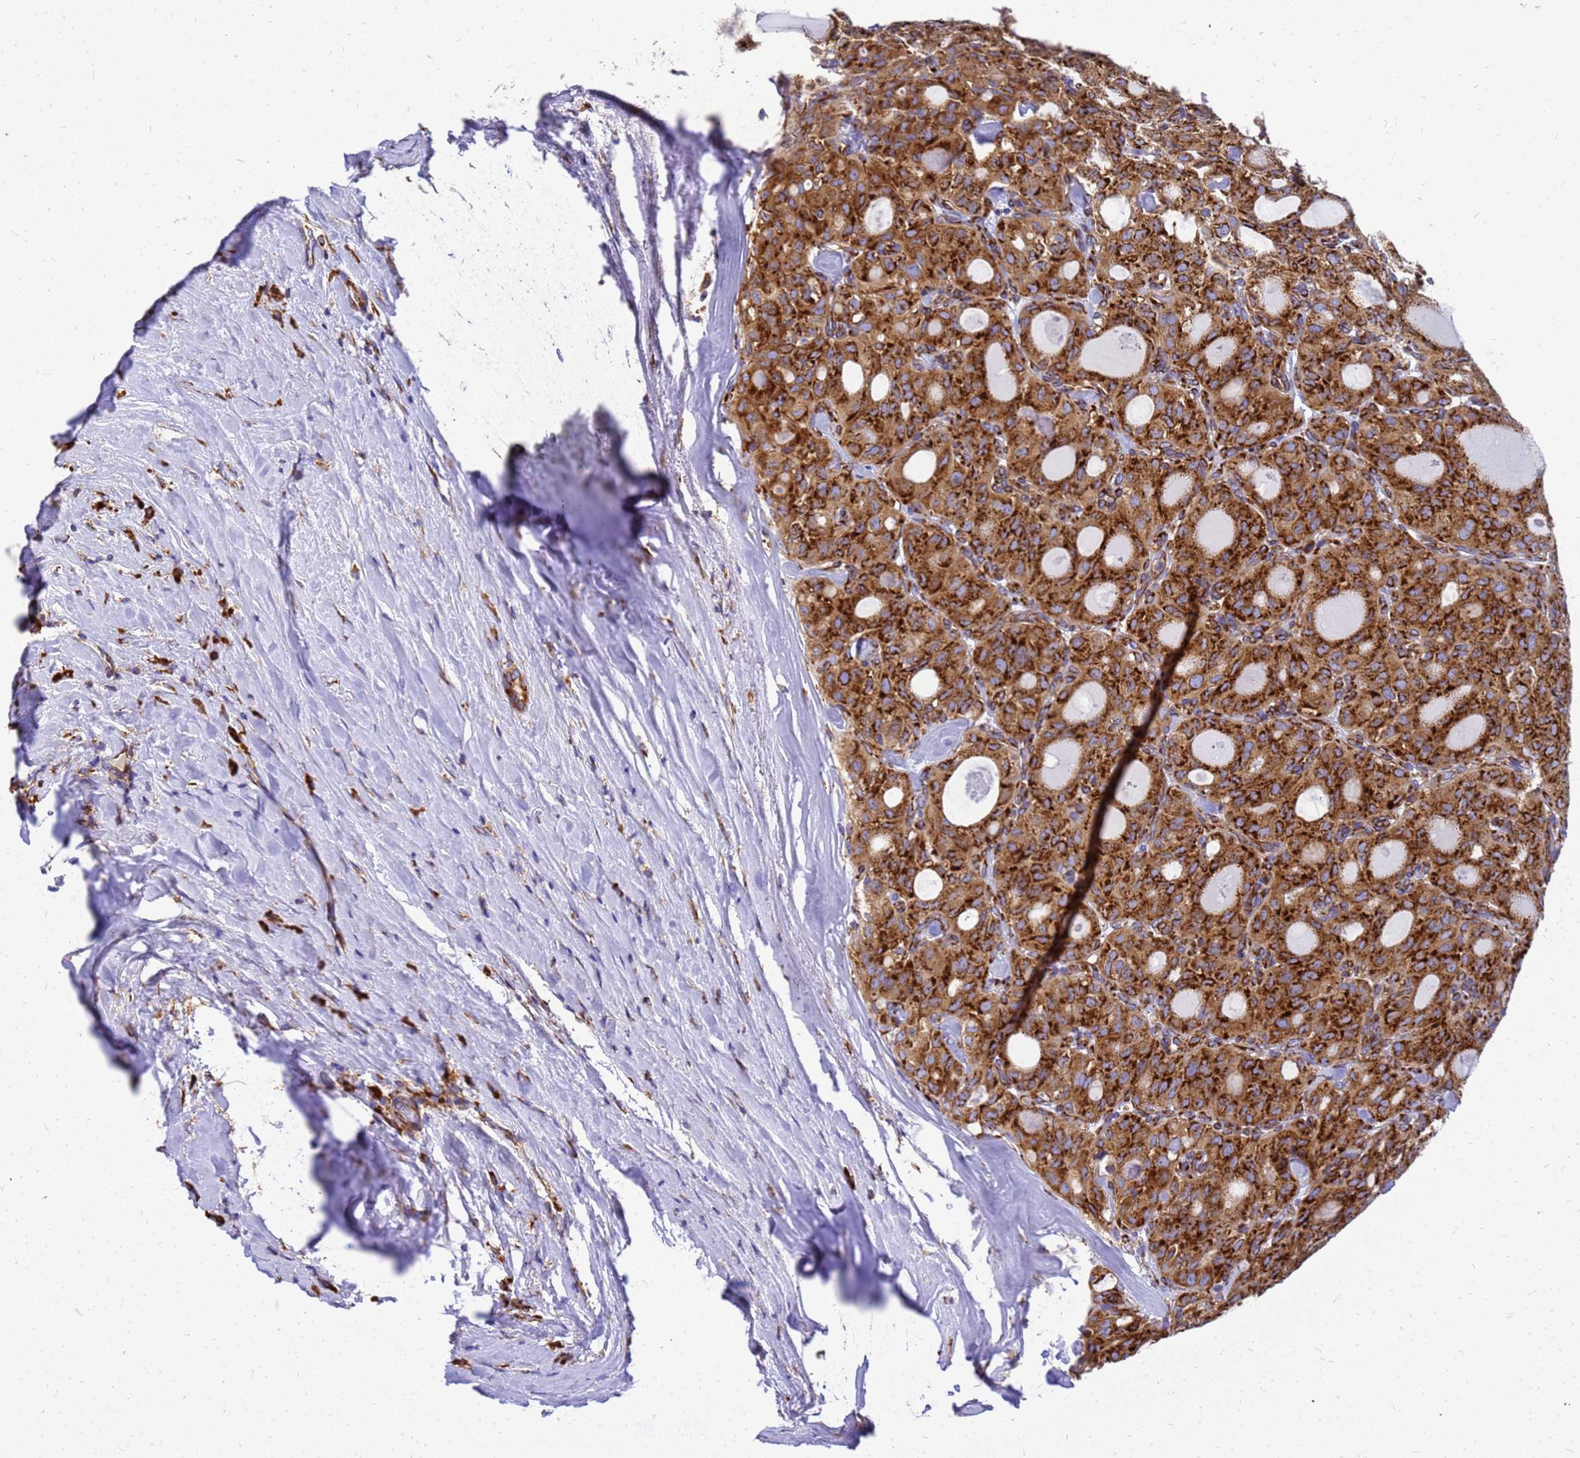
{"staining": {"intensity": "strong", "quantity": ">75%", "location": "cytoplasmic/membranous"}, "tissue": "thyroid cancer", "cell_type": "Tumor cells", "image_type": "cancer", "snomed": [{"axis": "morphology", "description": "Follicular adenoma carcinoma, NOS"}, {"axis": "topography", "description": "Thyroid gland"}], "caption": "Immunohistochemistry (IHC) micrograph of neoplastic tissue: human thyroid follicular adenoma carcinoma stained using immunohistochemistry (IHC) demonstrates high levels of strong protein expression localized specifically in the cytoplasmic/membranous of tumor cells, appearing as a cytoplasmic/membranous brown color.", "gene": "EEF1D", "patient": {"sex": "male", "age": 75}}